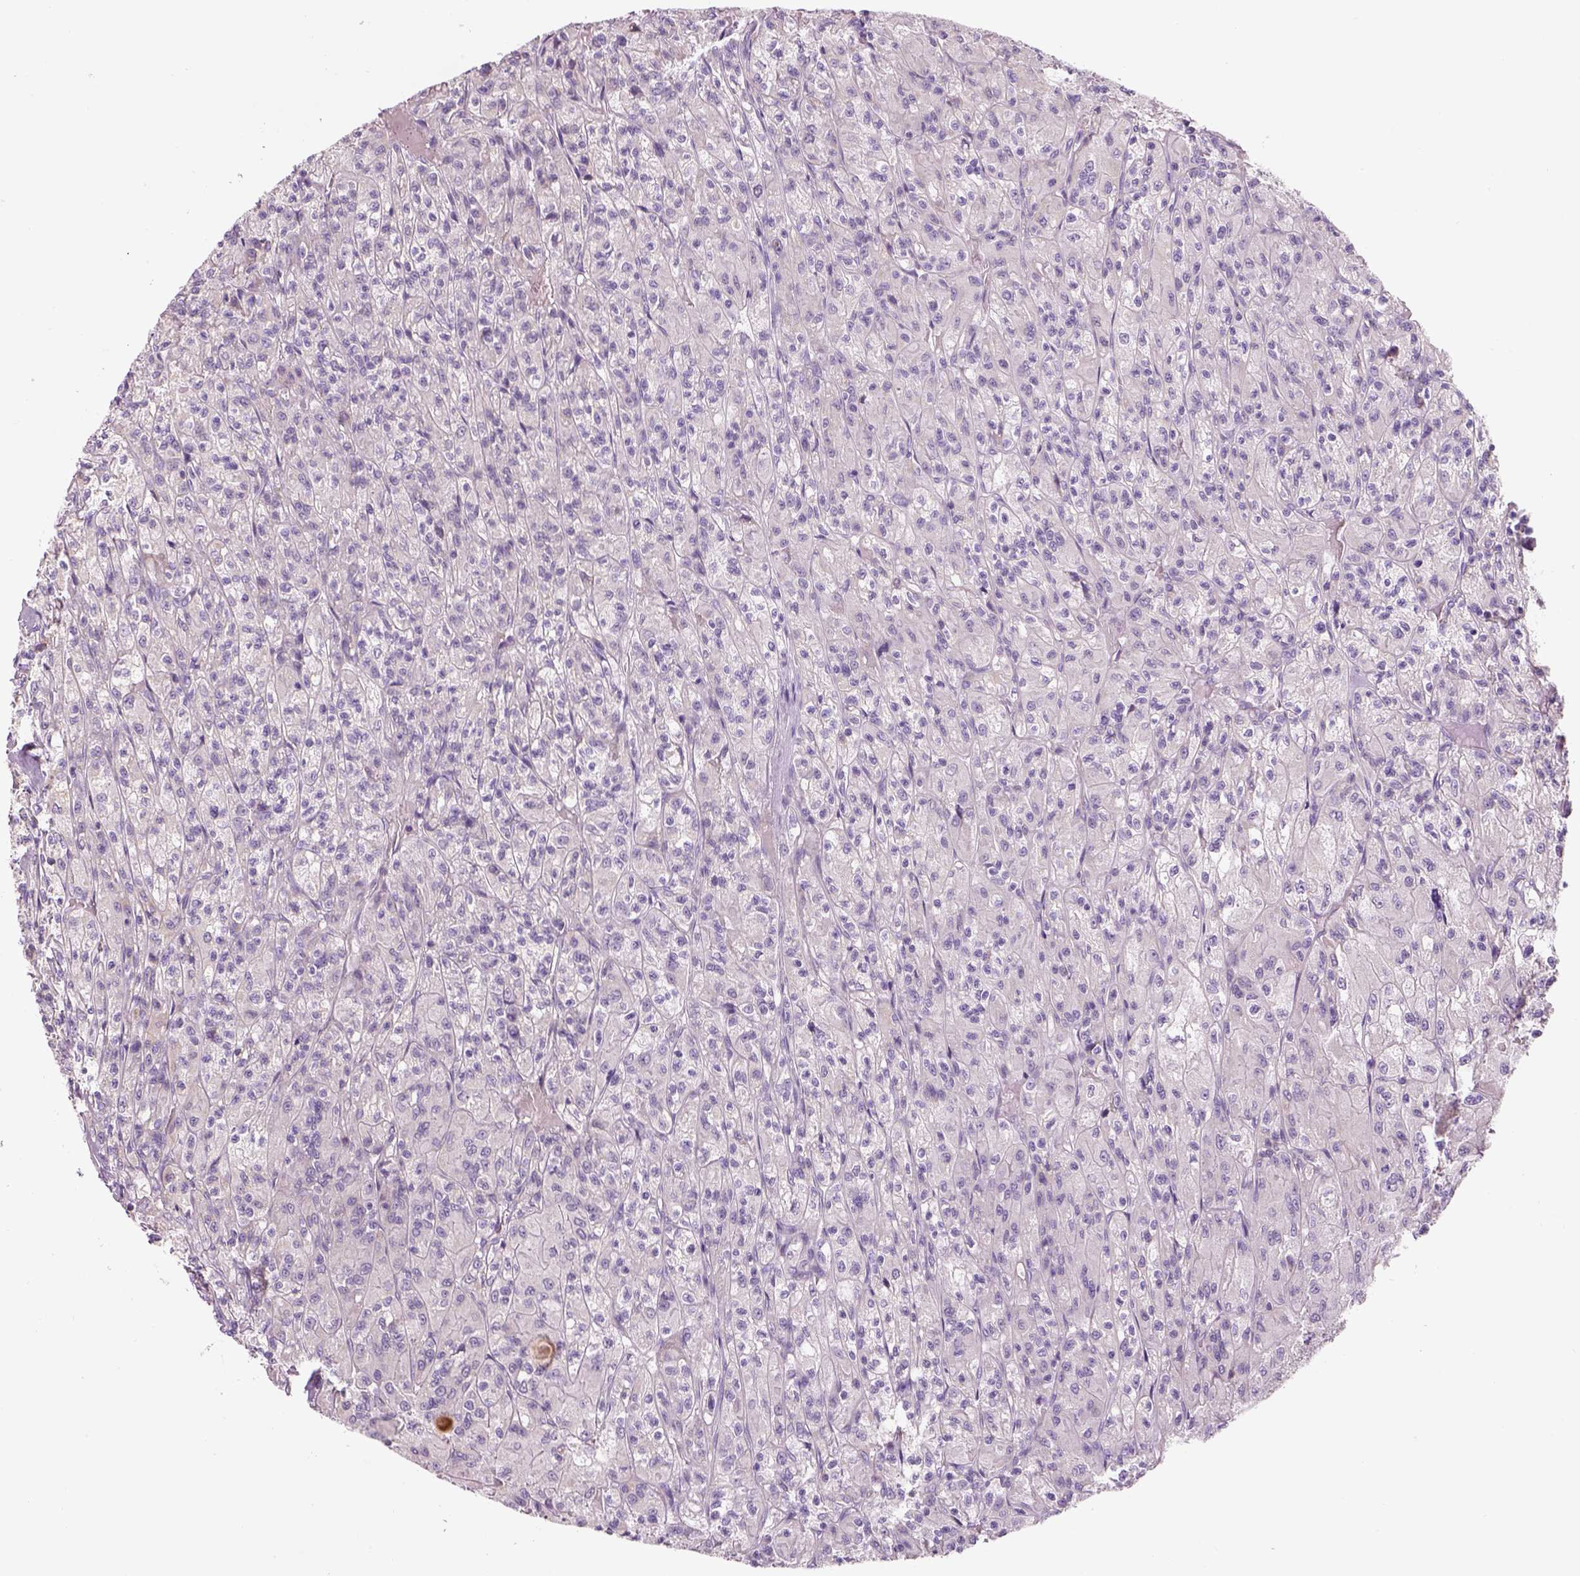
{"staining": {"intensity": "negative", "quantity": "none", "location": "none"}, "tissue": "renal cancer", "cell_type": "Tumor cells", "image_type": "cancer", "snomed": [{"axis": "morphology", "description": "Adenocarcinoma, NOS"}, {"axis": "topography", "description": "Kidney"}], "caption": "Human adenocarcinoma (renal) stained for a protein using immunohistochemistry exhibits no expression in tumor cells.", "gene": "IFT52", "patient": {"sex": "female", "age": 70}}